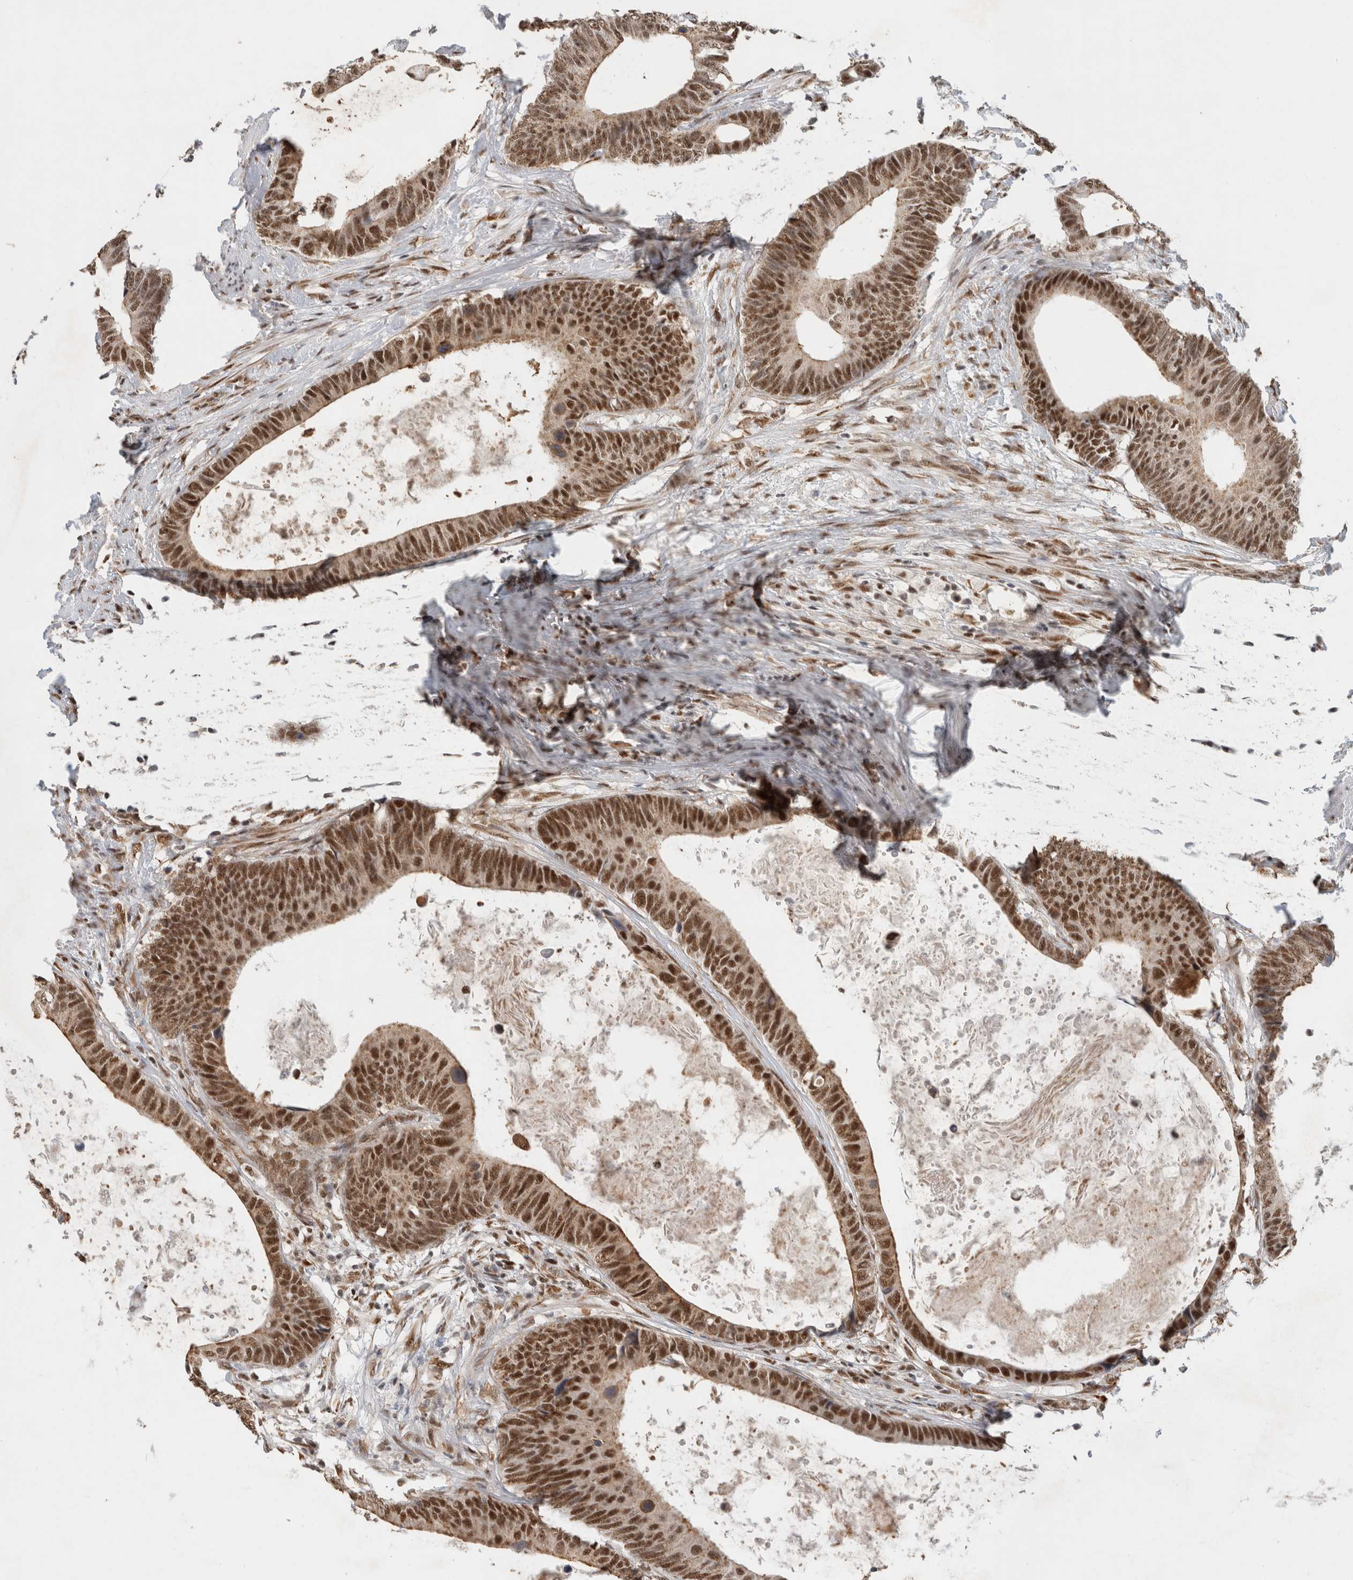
{"staining": {"intensity": "strong", "quantity": ">75%", "location": "nuclear"}, "tissue": "colorectal cancer", "cell_type": "Tumor cells", "image_type": "cancer", "snomed": [{"axis": "morphology", "description": "Adenocarcinoma, NOS"}, {"axis": "topography", "description": "Colon"}], "caption": "A histopathology image of adenocarcinoma (colorectal) stained for a protein shows strong nuclear brown staining in tumor cells. (Stains: DAB in brown, nuclei in blue, Microscopy: brightfield microscopy at high magnification).", "gene": "DDX42", "patient": {"sex": "male", "age": 56}}